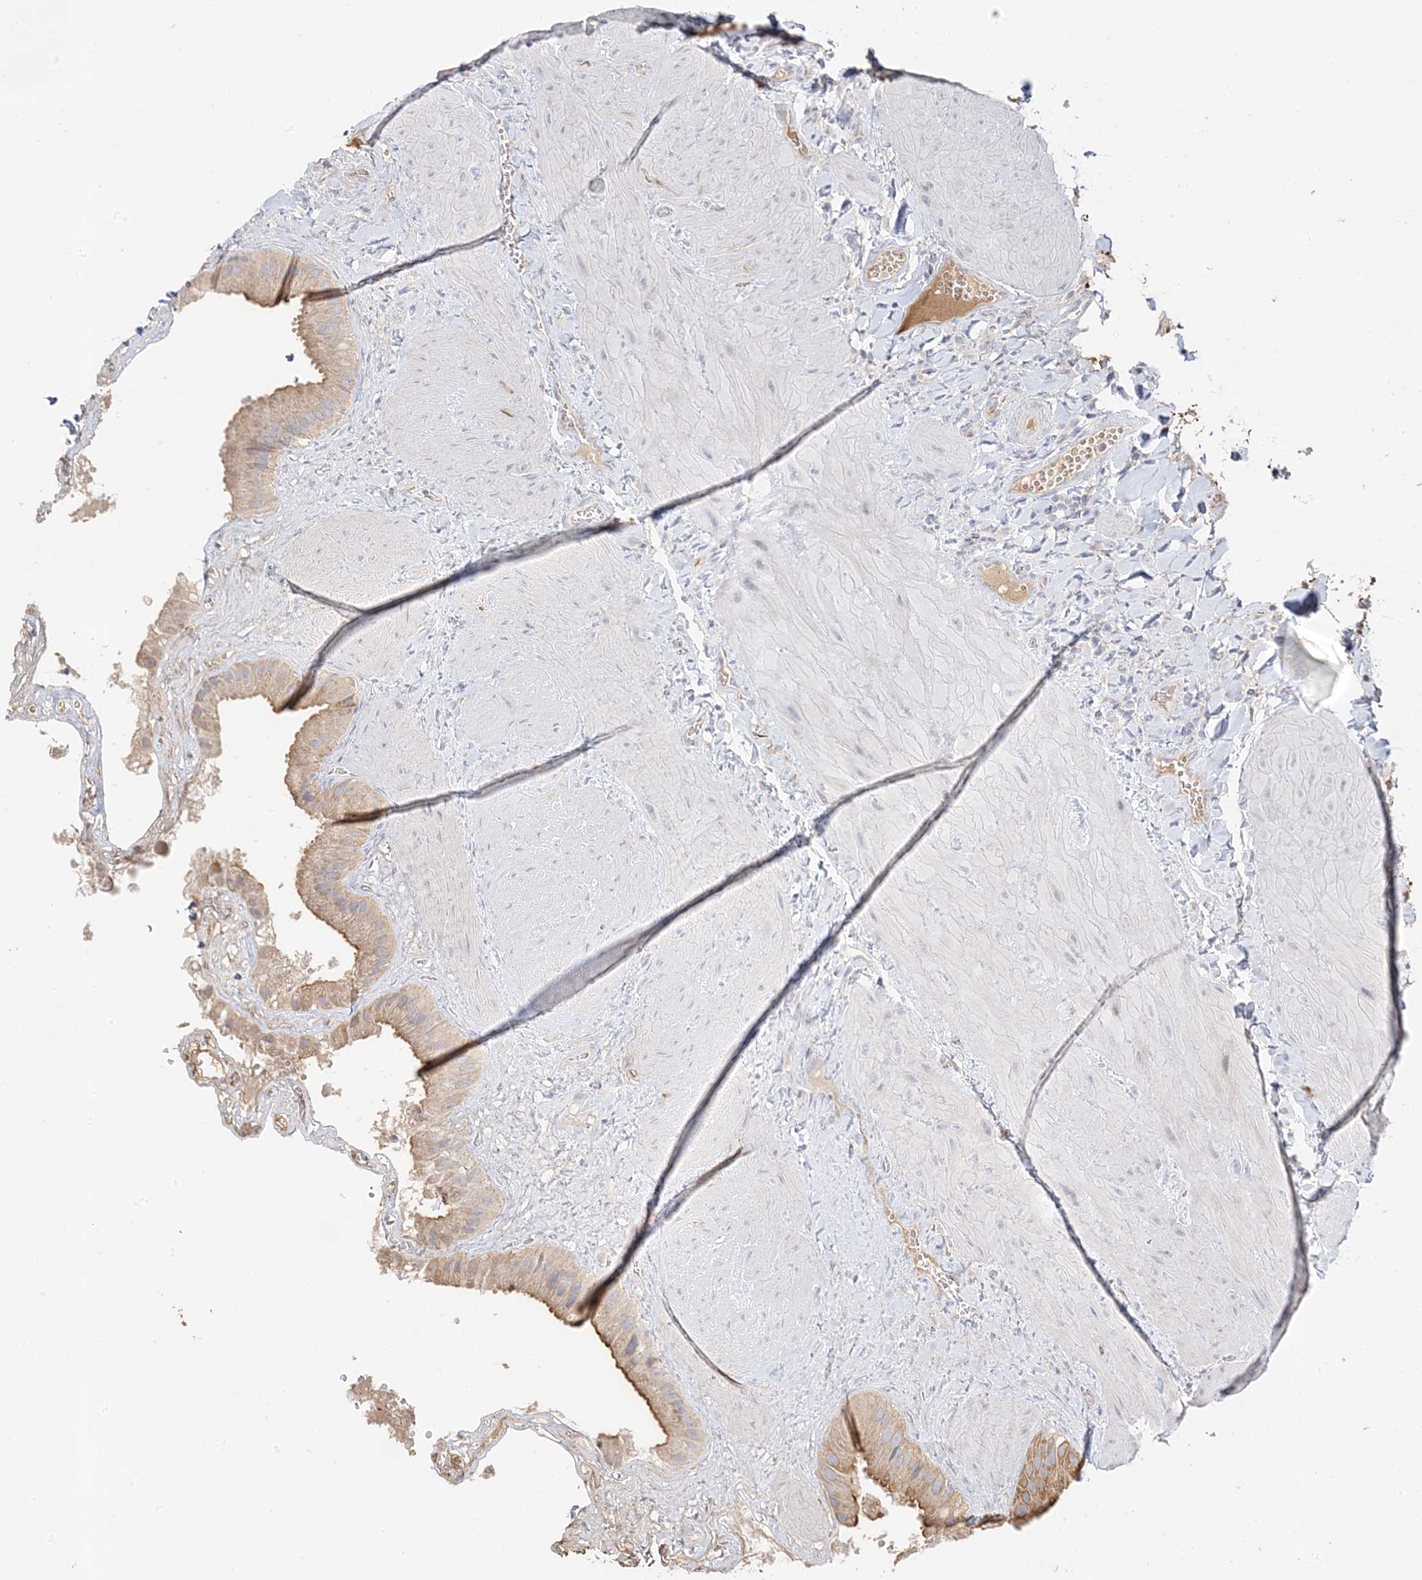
{"staining": {"intensity": "moderate", "quantity": "25%-75%", "location": "cytoplasmic/membranous"}, "tissue": "gallbladder", "cell_type": "Glandular cells", "image_type": "normal", "snomed": [{"axis": "morphology", "description": "Normal tissue, NOS"}, {"axis": "topography", "description": "Gallbladder"}], "caption": "Moderate cytoplasmic/membranous protein staining is appreciated in approximately 25%-75% of glandular cells in gallbladder.", "gene": "TRANK1", "patient": {"sex": "male", "age": 55}}